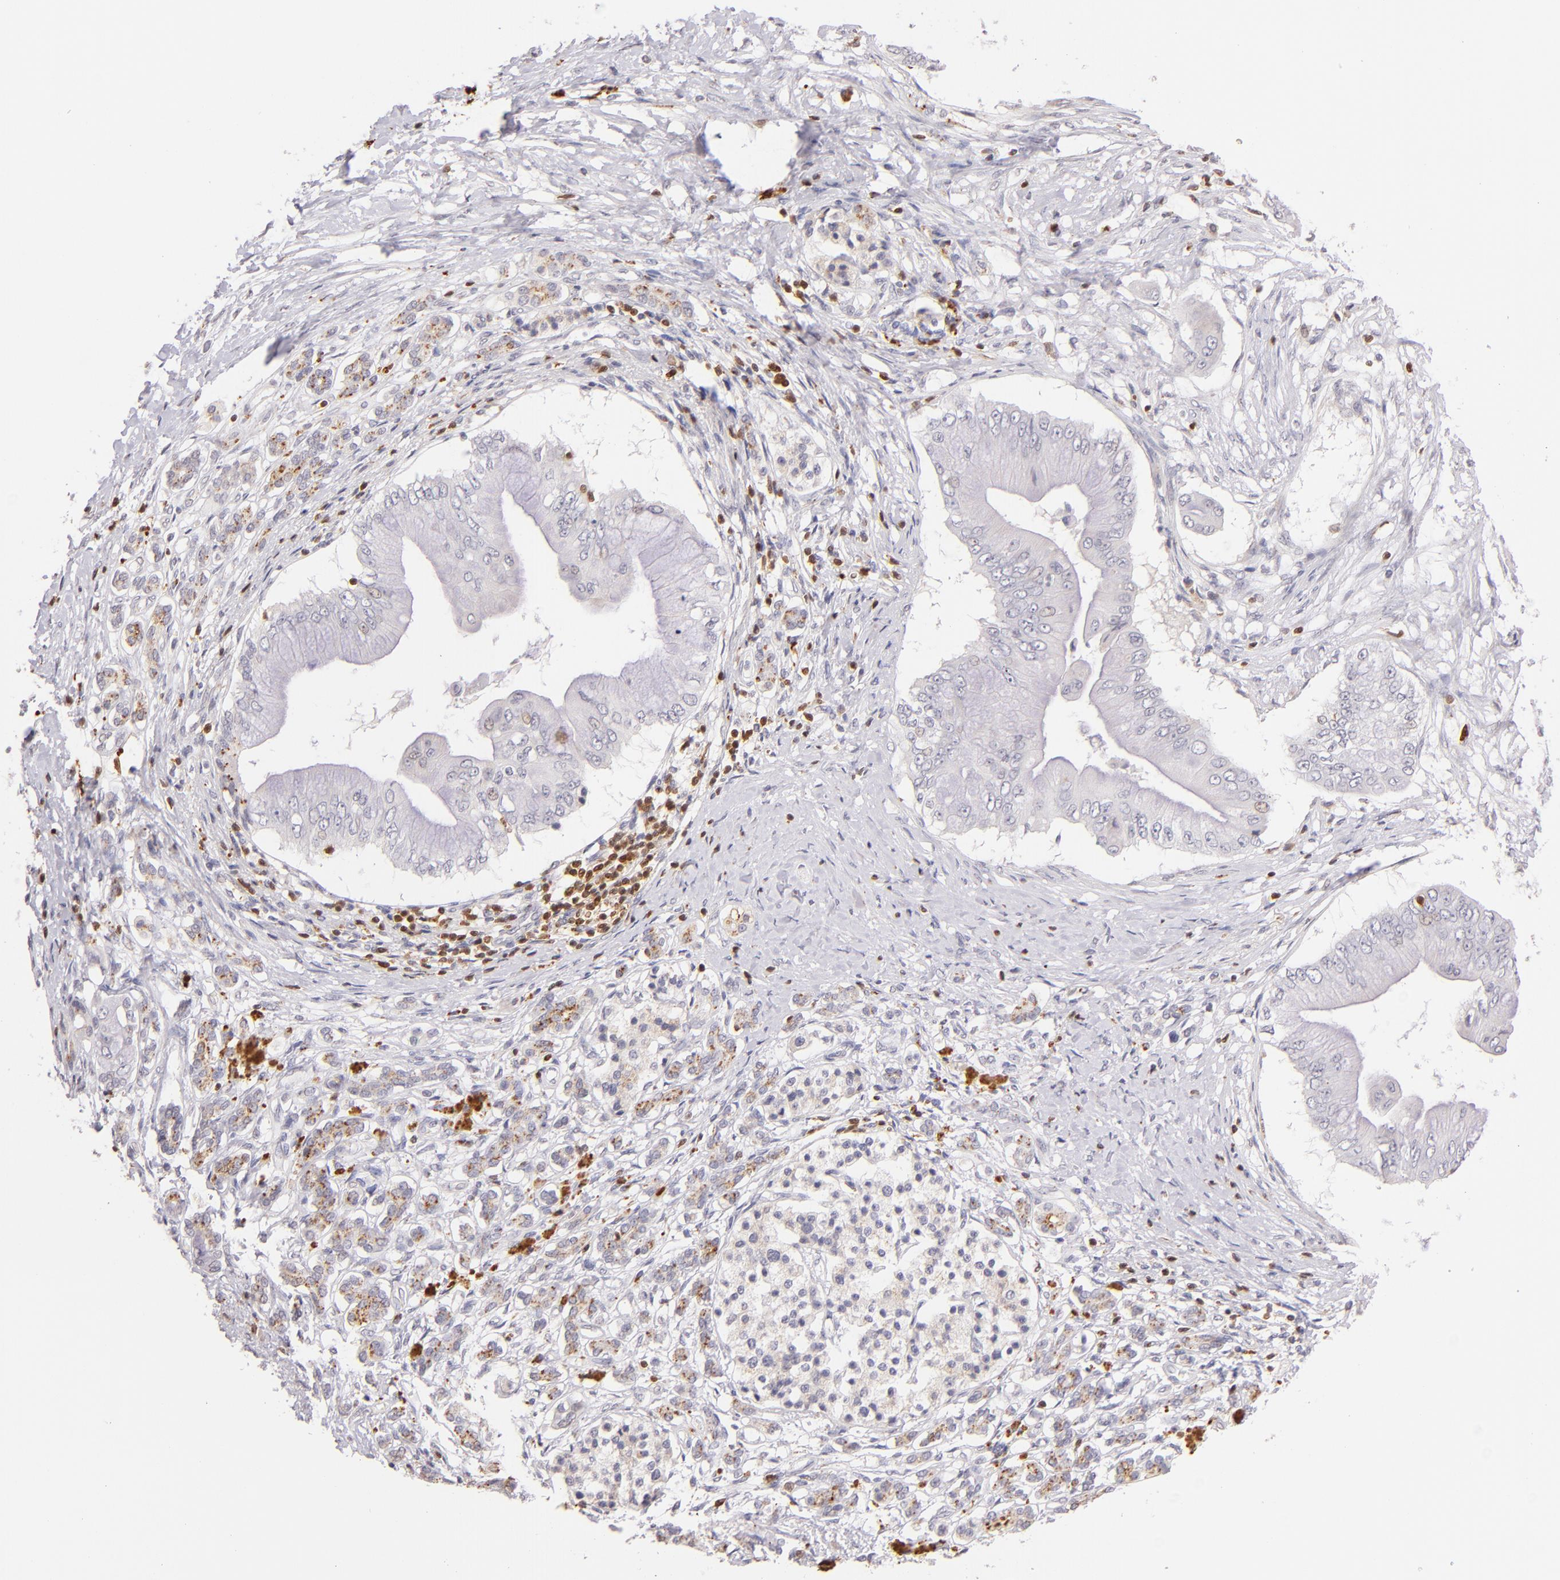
{"staining": {"intensity": "negative", "quantity": "none", "location": "none"}, "tissue": "pancreatic cancer", "cell_type": "Tumor cells", "image_type": "cancer", "snomed": [{"axis": "morphology", "description": "Adenocarcinoma, NOS"}, {"axis": "topography", "description": "Pancreas"}], "caption": "Immunohistochemistry (IHC) of pancreatic cancer (adenocarcinoma) demonstrates no expression in tumor cells.", "gene": "ZAP70", "patient": {"sex": "male", "age": 62}}